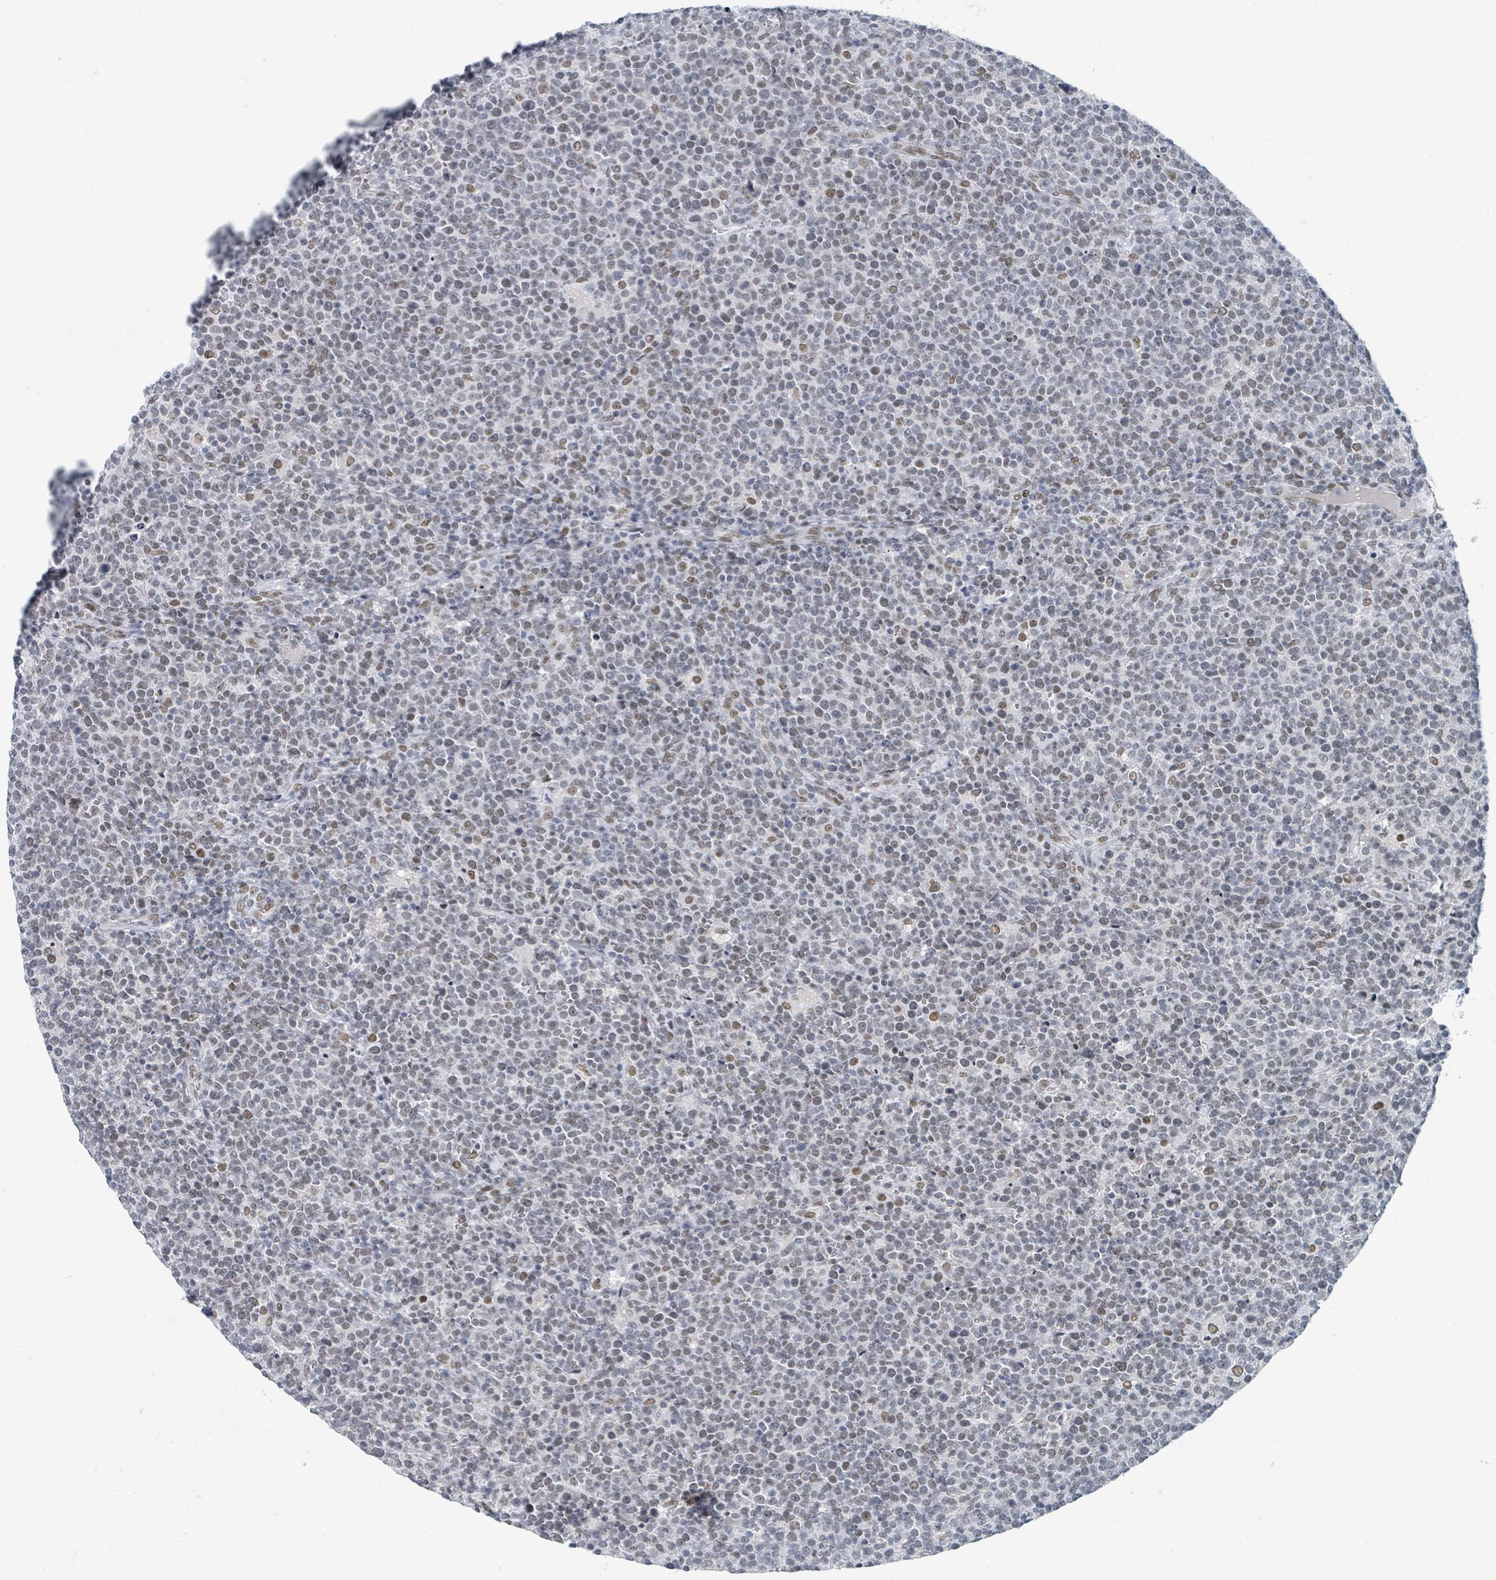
{"staining": {"intensity": "weak", "quantity": "<25%", "location": "nuclear"}, "tissue": "lymphoma", "cell_type": "Tumor cells", "image_type": "cancer", "snomed": [{"axis": "morphology", "description": "Malignant lymphoma, non-Hodgkin's type, High grade"}, {"axis": "topography", "description": "Lymph node"}], "caption": "Immunohistochemistry (IHC) of human high-grade malignant lymphoma, non-Hodgkin's type reveals no positivity in tumor cells.", "gene": "EHMT2", "patient": {"sex": "male", "age": 61}}